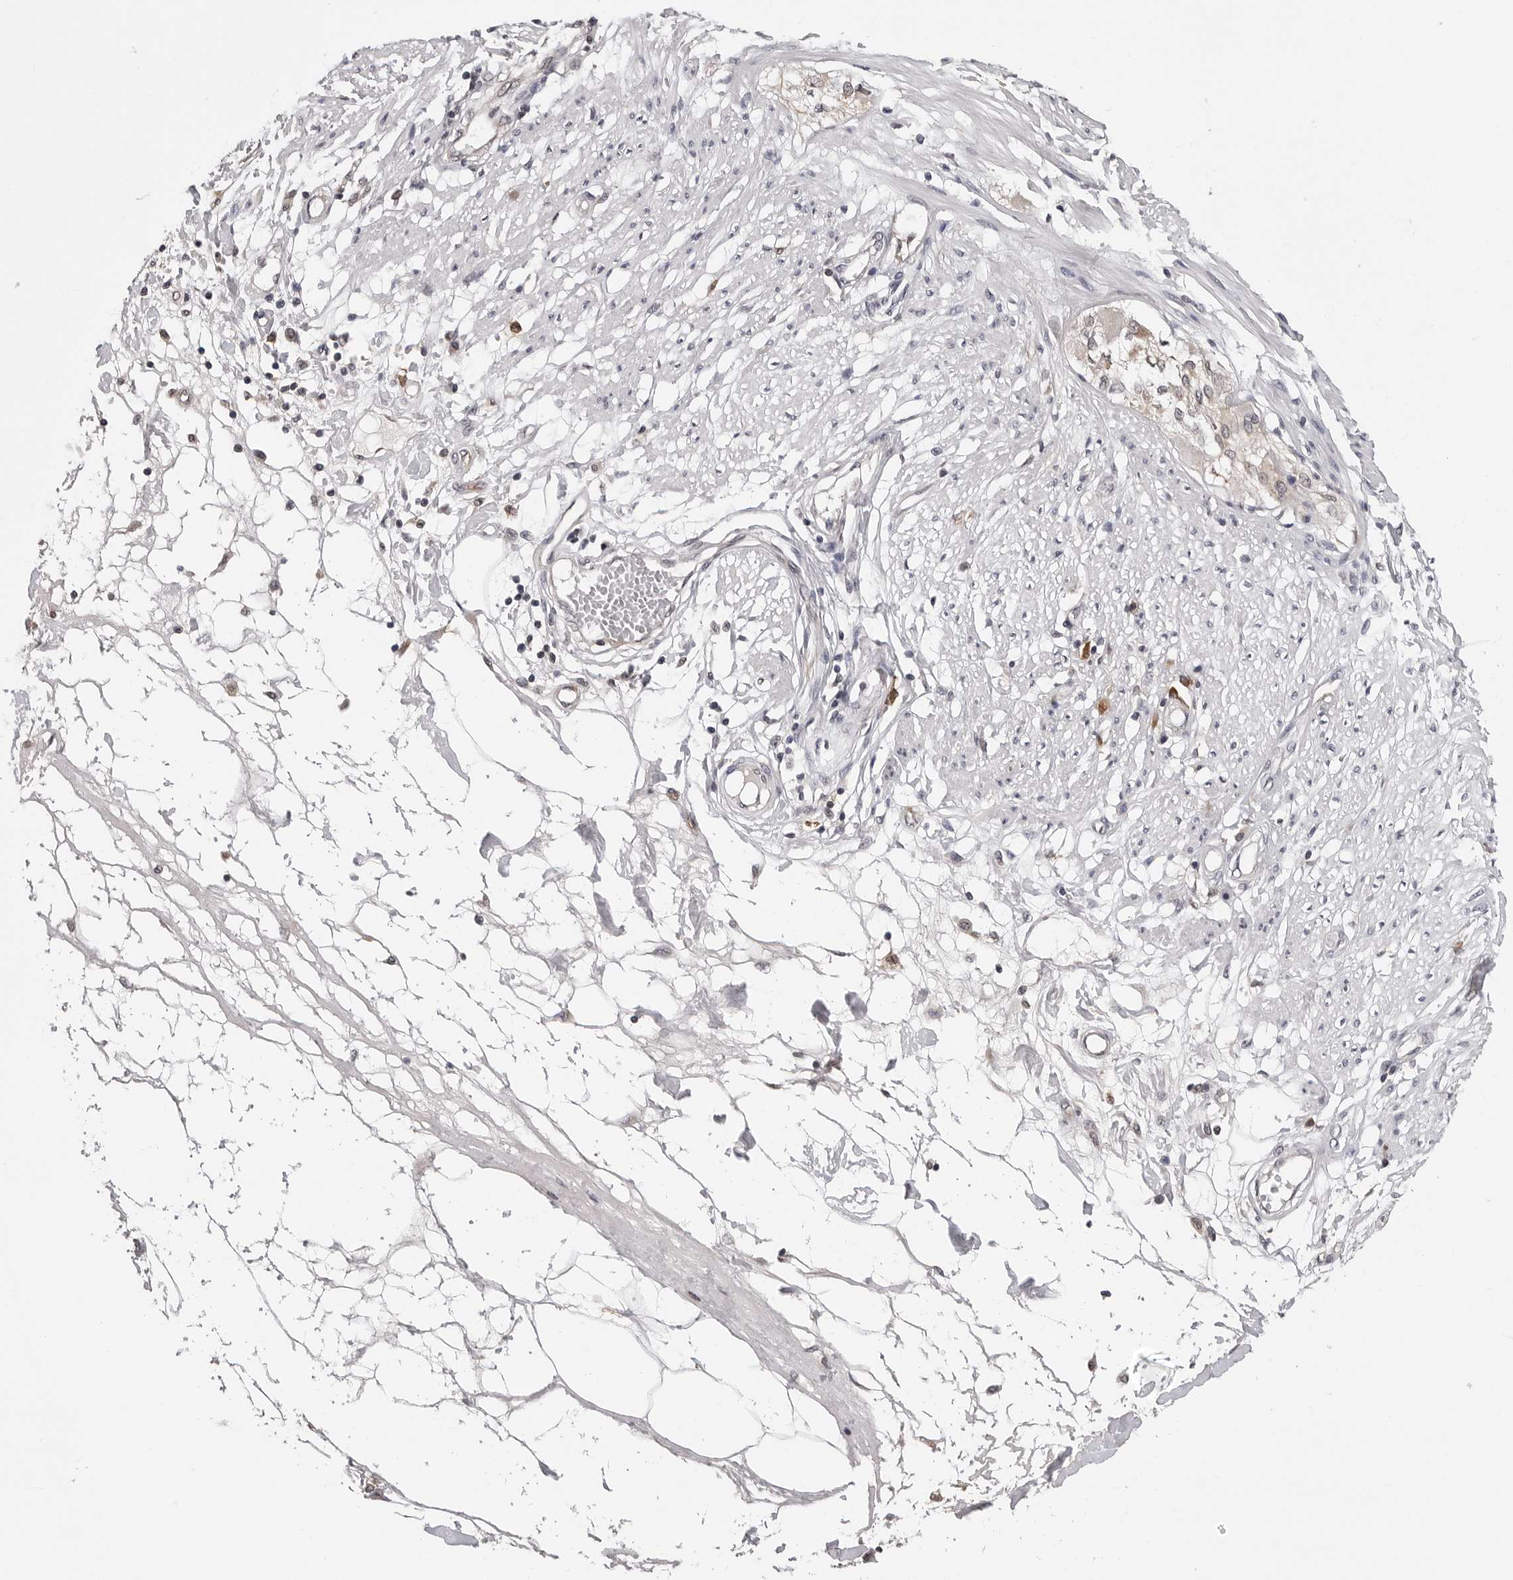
{"staining": {"intensity": "negative", "quantity": "none", "location": "none"}, "tissue": "smooth muscle", "cell_type": "Smooth muscle cells", "image_type": "normal", "snomed": [{"axis": "morphology", "description": "Normal tissue, NOS"}, {"axis": "morphology", "description": "Adenocarcinoma, NOS"}, {"axis": "topography", "description": "Smooth muscle"}, {"axis": "topography", "description": "Colon"}], "caption": "Unremarkable smooth muscle was stained to show a protein in brown. There is no significant staining in smooth muscle cells. Brightfield microscopy of IHC stained with DAB (3,3'-diaminobenzidine) (brown) and hematoxylin (blue), captured at high magnification.", "gene": "TRMT13", "patient": {"sex": "male", "age": 14}}